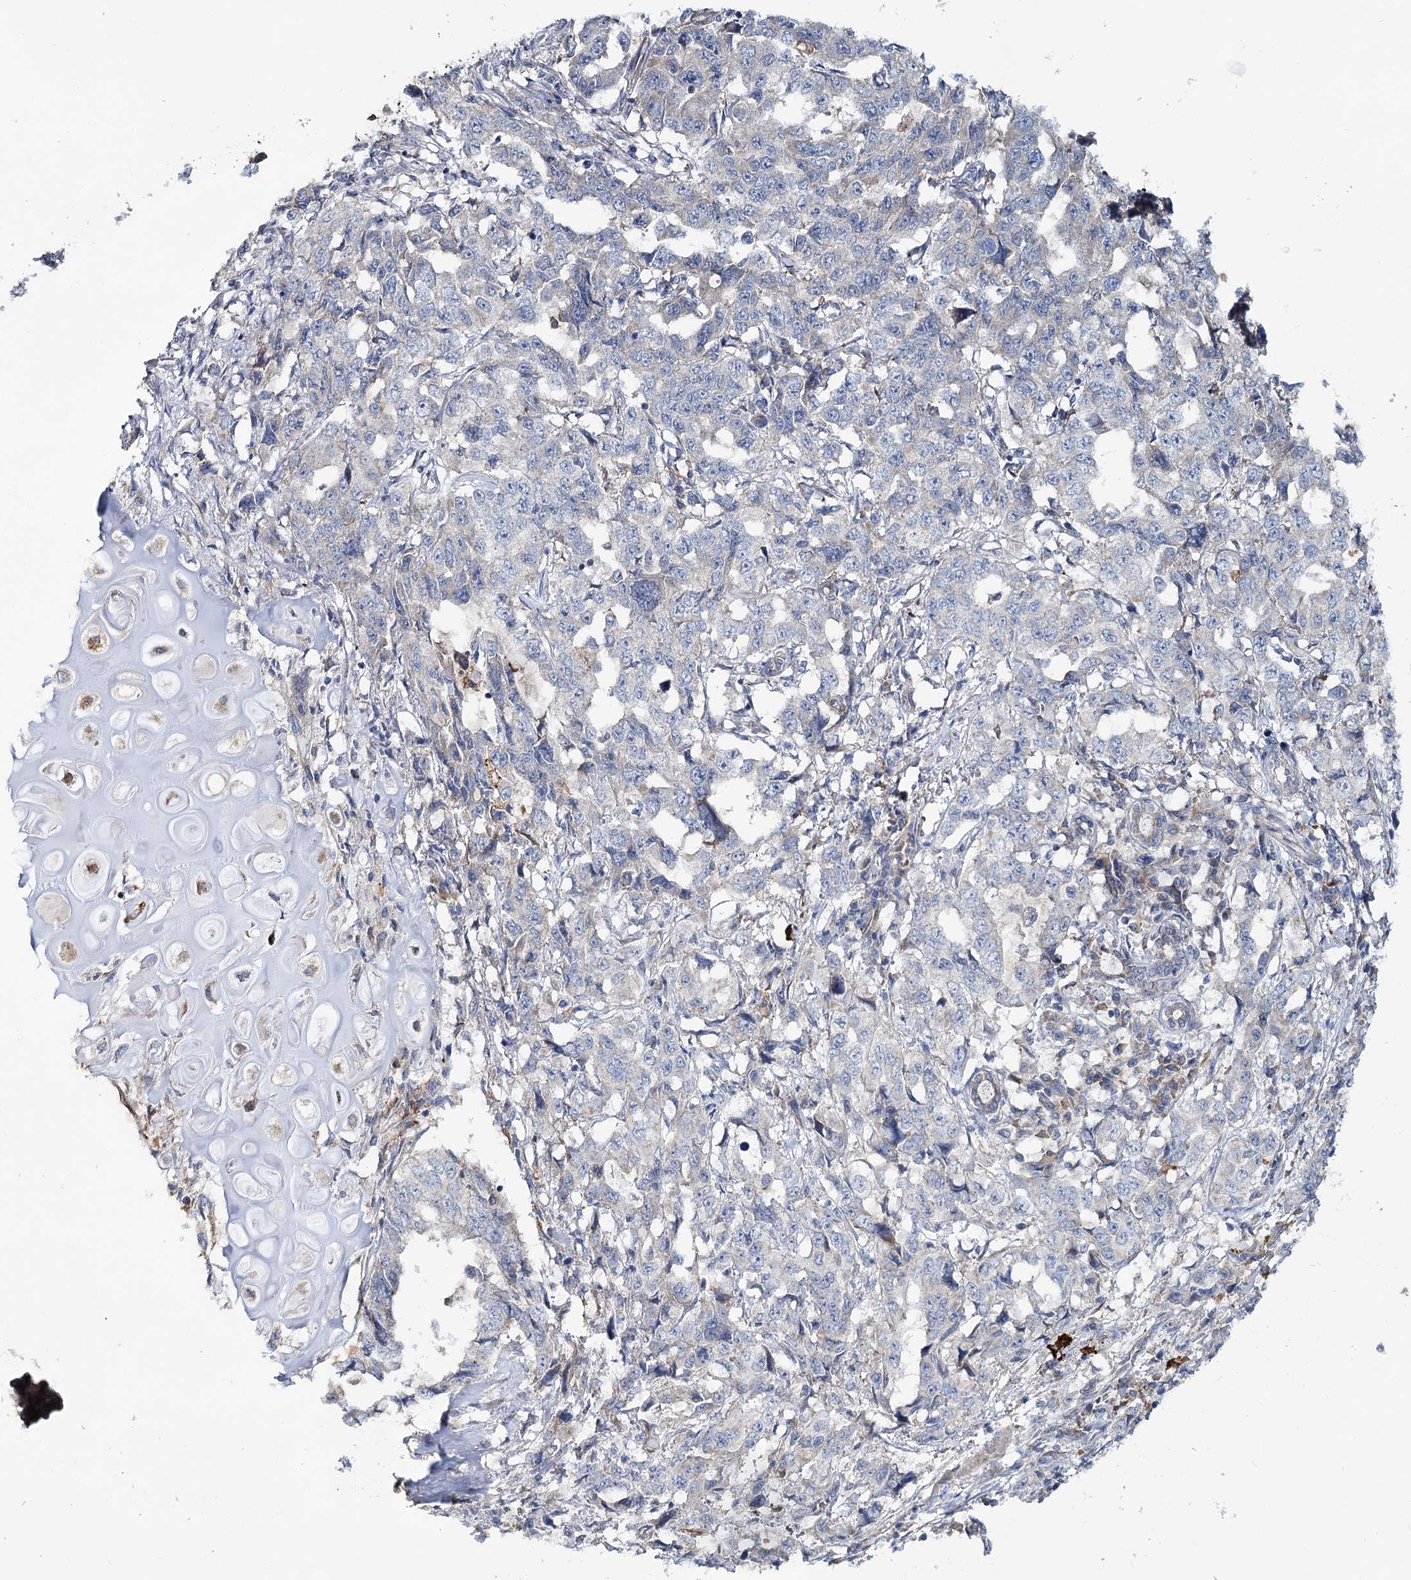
{"staining": {"intensity": "strong", "quantity": "<25%", "location": "cytoplasmic/membranous"}, "tissue": "lung cancer", "cell_type": "Tumor cells", "image_type": "cancer", "snomed": [{"axis": "morphology", "description": "Adenocarcinoma, NOS"}, {"axis": "topography", "description": "Lung"}], "caption": "The immunohistochemical stain labels strong cytoplasmic/membranous expression in tumor cells of adenocarcinoma (lung) tissue.", "gene": "CIB4", "patient": {"sex": "female", "age": 51}}